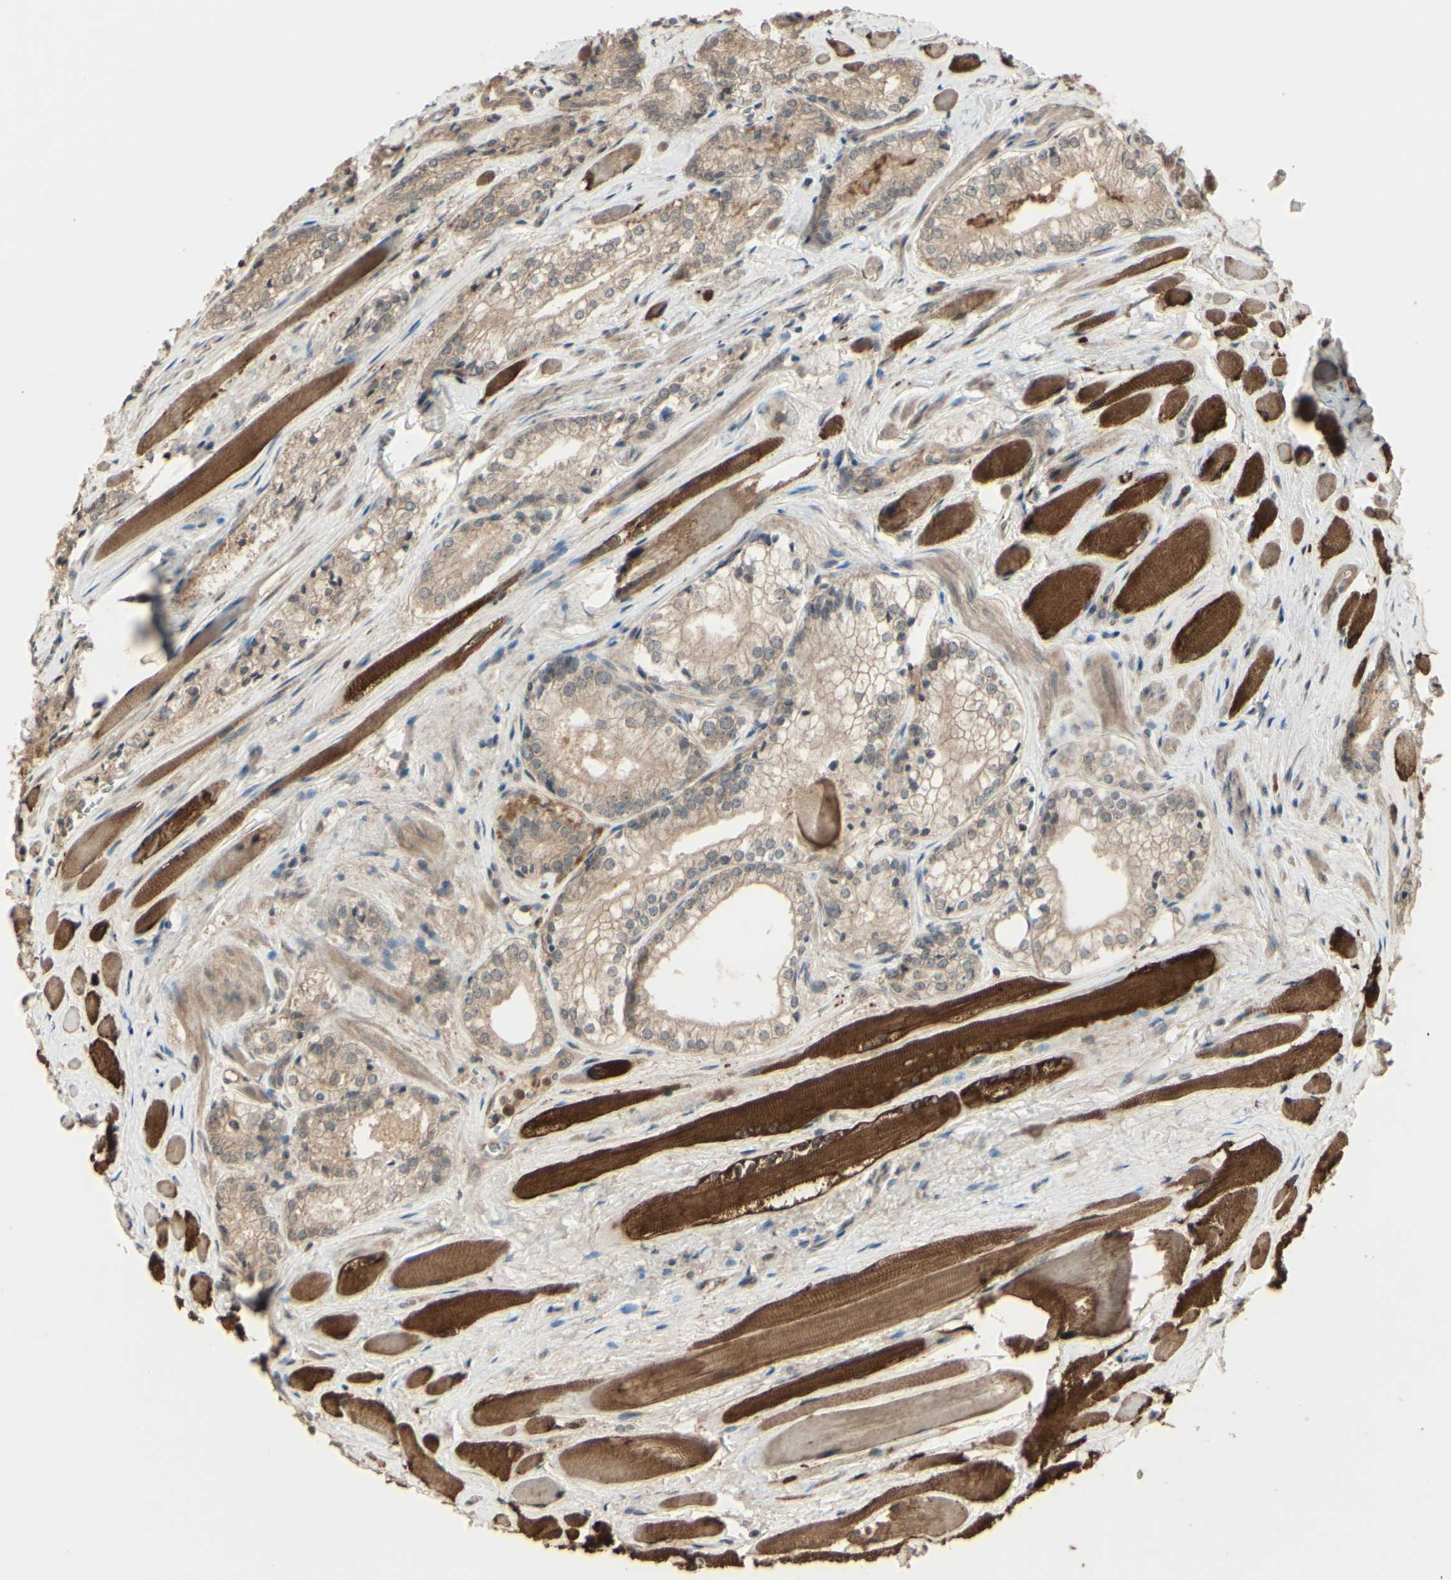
{"staining": {"intensity": "weak", "quantity": ">75%", "location": "cytoplasmic/membranous"}, "tissue": "prostate cancer", "cell_type": "Tumor cells", "image_type": "cancer", "snomed": [{"axis": "morphology", "description": "Adenocarcinoma, Low grade"}, {"axis": "topography", "description": "Prostate"}], "caption": "DAB (3,3'-diaminobenzidine) immunohistochemical staining of prostate low-grade adenocarcinoma displays weak cytoplasmic/membranous protein positivity in about >75% of tumor cells.", "gene": "GNAS", "patient": {"sex": "male", "age": 60}}